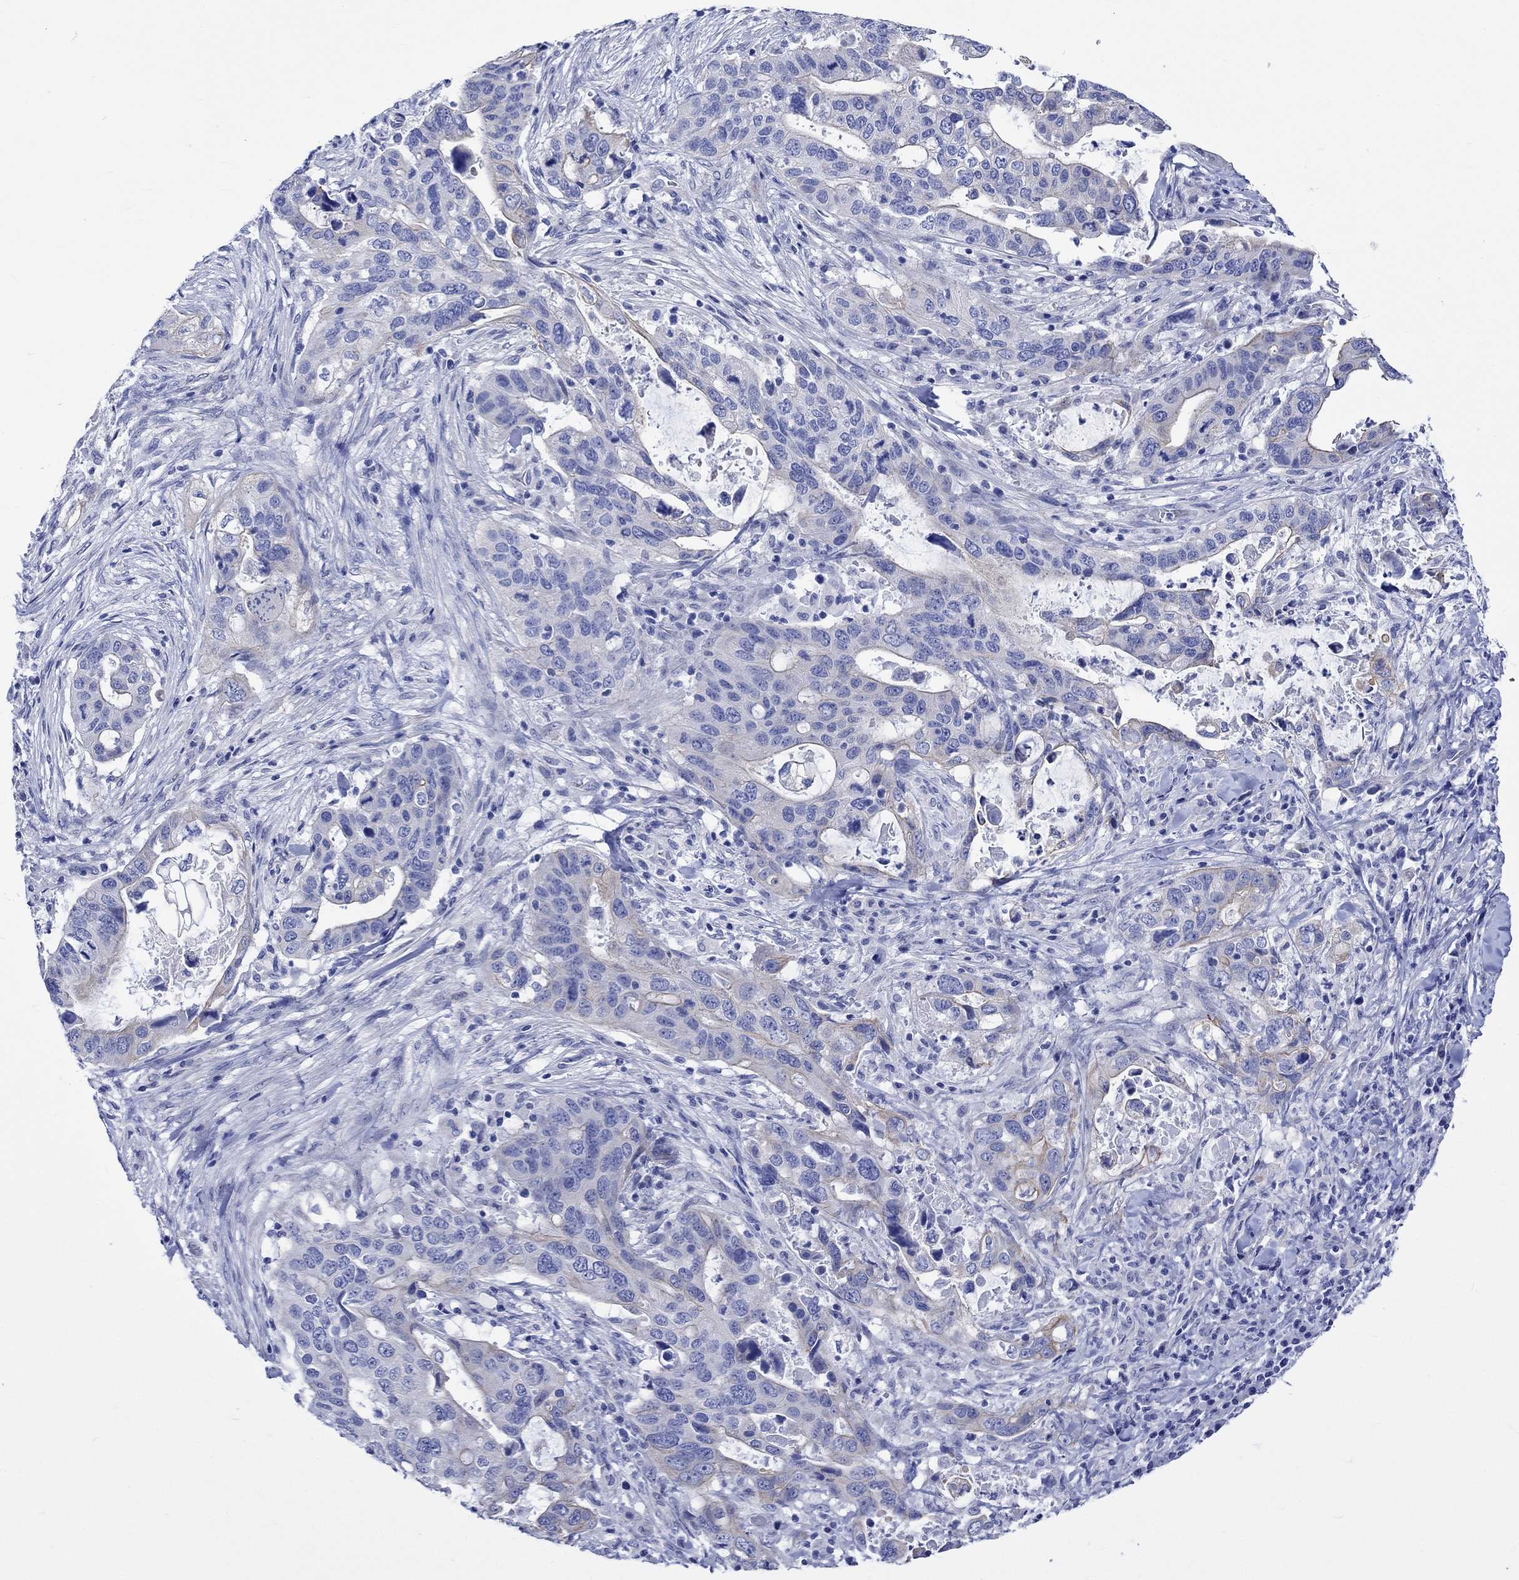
{"staining": {"intensity": "negative", "quantity": "none", "location": "none"}, "tissue": "stomach cancer", "cell_type": "Tumor cells", "image_type": "cancer", "snomed": [{"axis": "morphology", "description": "Adenocarcinoma, NOS"}, {"axis": "topography", "description": "Stomach"}], "caption": "The micrograph reveals no significant positivity in tumor cells of stomach adenocarcinoma.", "gene": "HARBI1", "patient": {"sex": "male", "age": 54}}